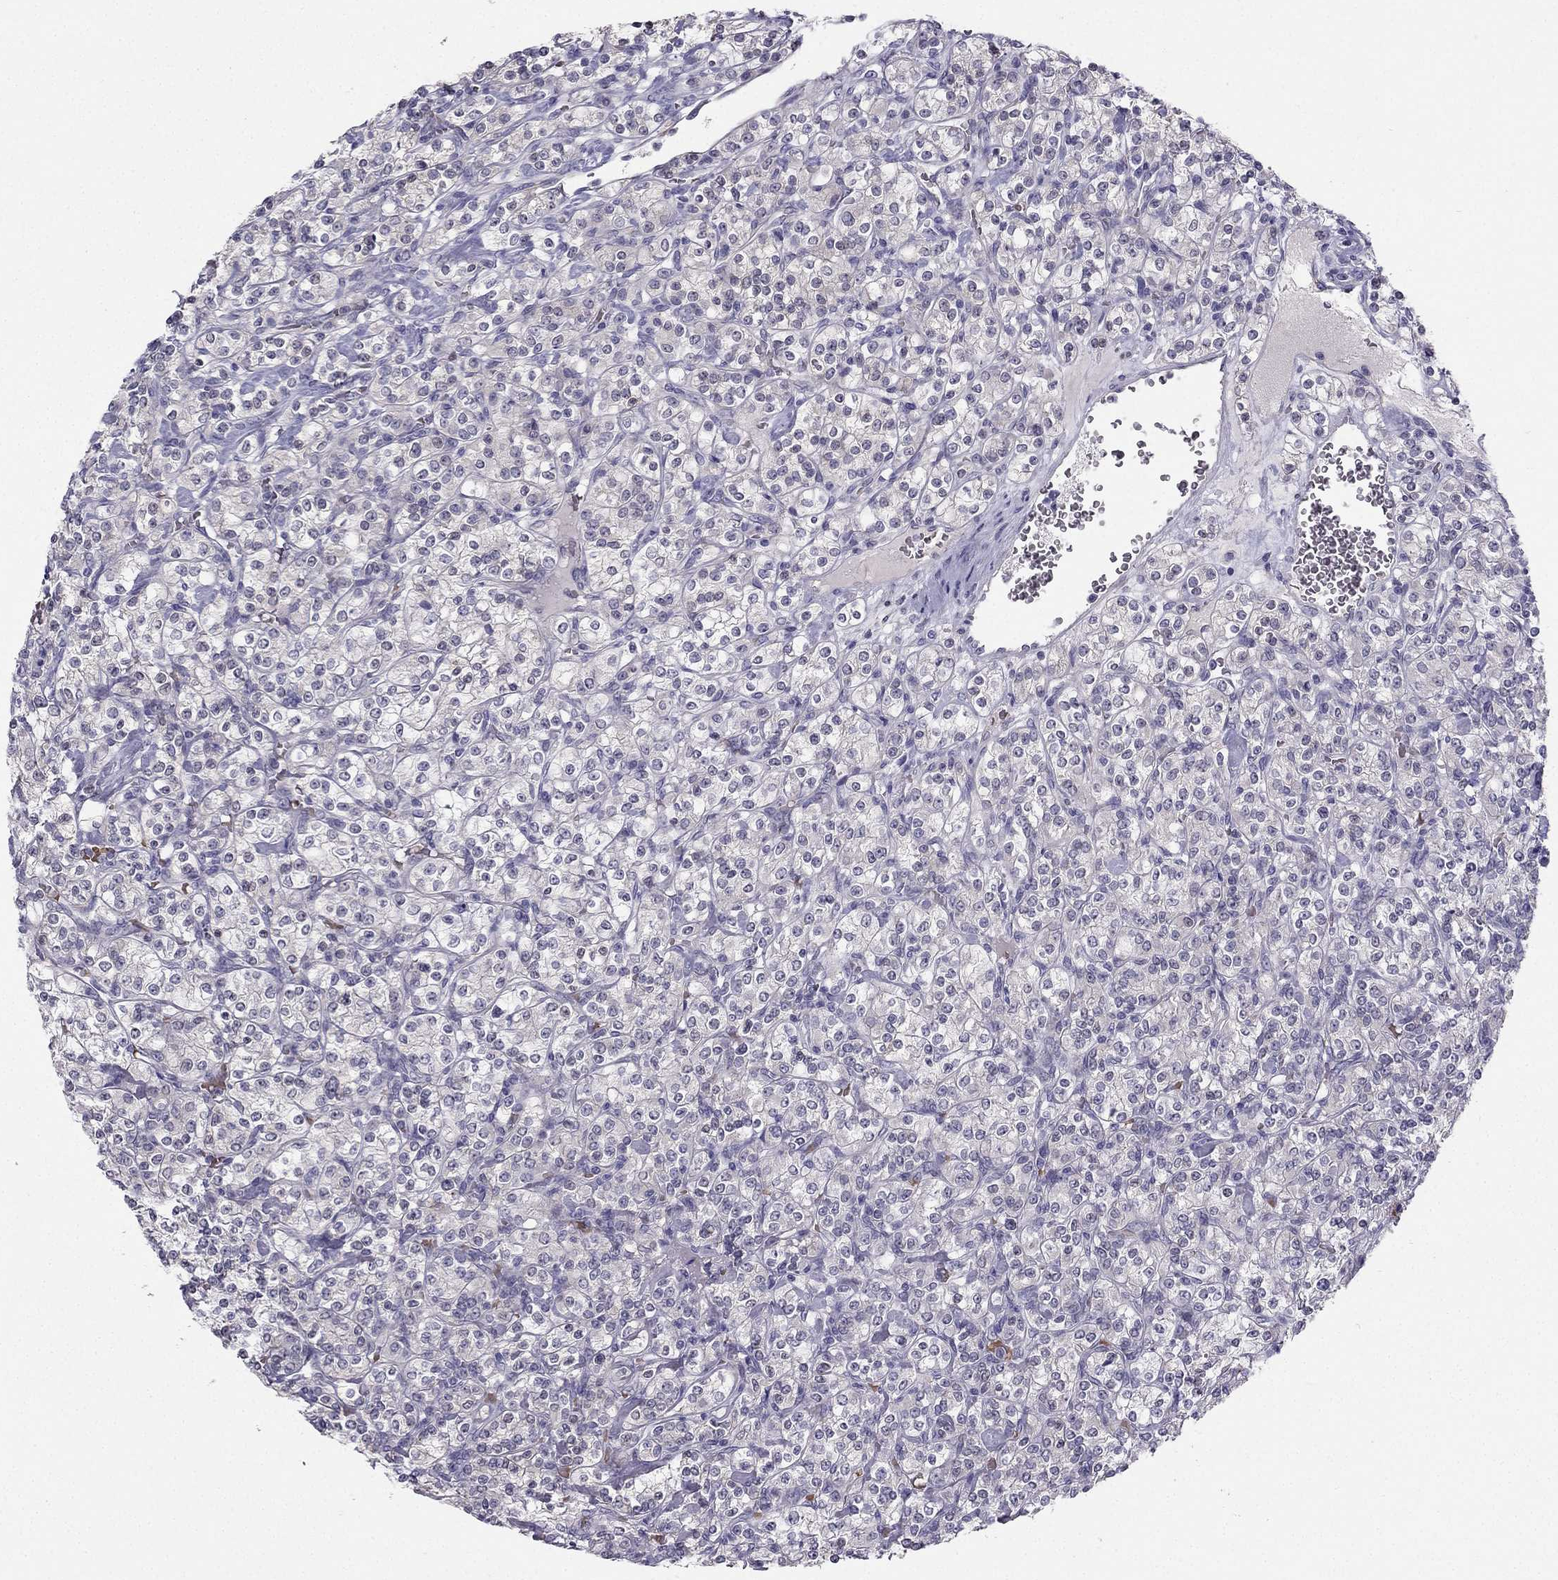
{"staining": {"intensity": "weak", "quantity": "<25%", "location": "nuclear"}, "tissue": "renal cancer", "cell_type": "Tumor cells", "image_type": "cancer", "snomed": [{"axis": "morphology", "description": "Adenocarcinoma, NOS"}, {"axis": "topography", "description": "Kidney"}], "caption": "DAB immunohistochemical staining of human renal adenocarcinoma shows no significant expression in tumor cells.", "gene": "RSPH14", "patient": {"sex": "male", "age": 77}}